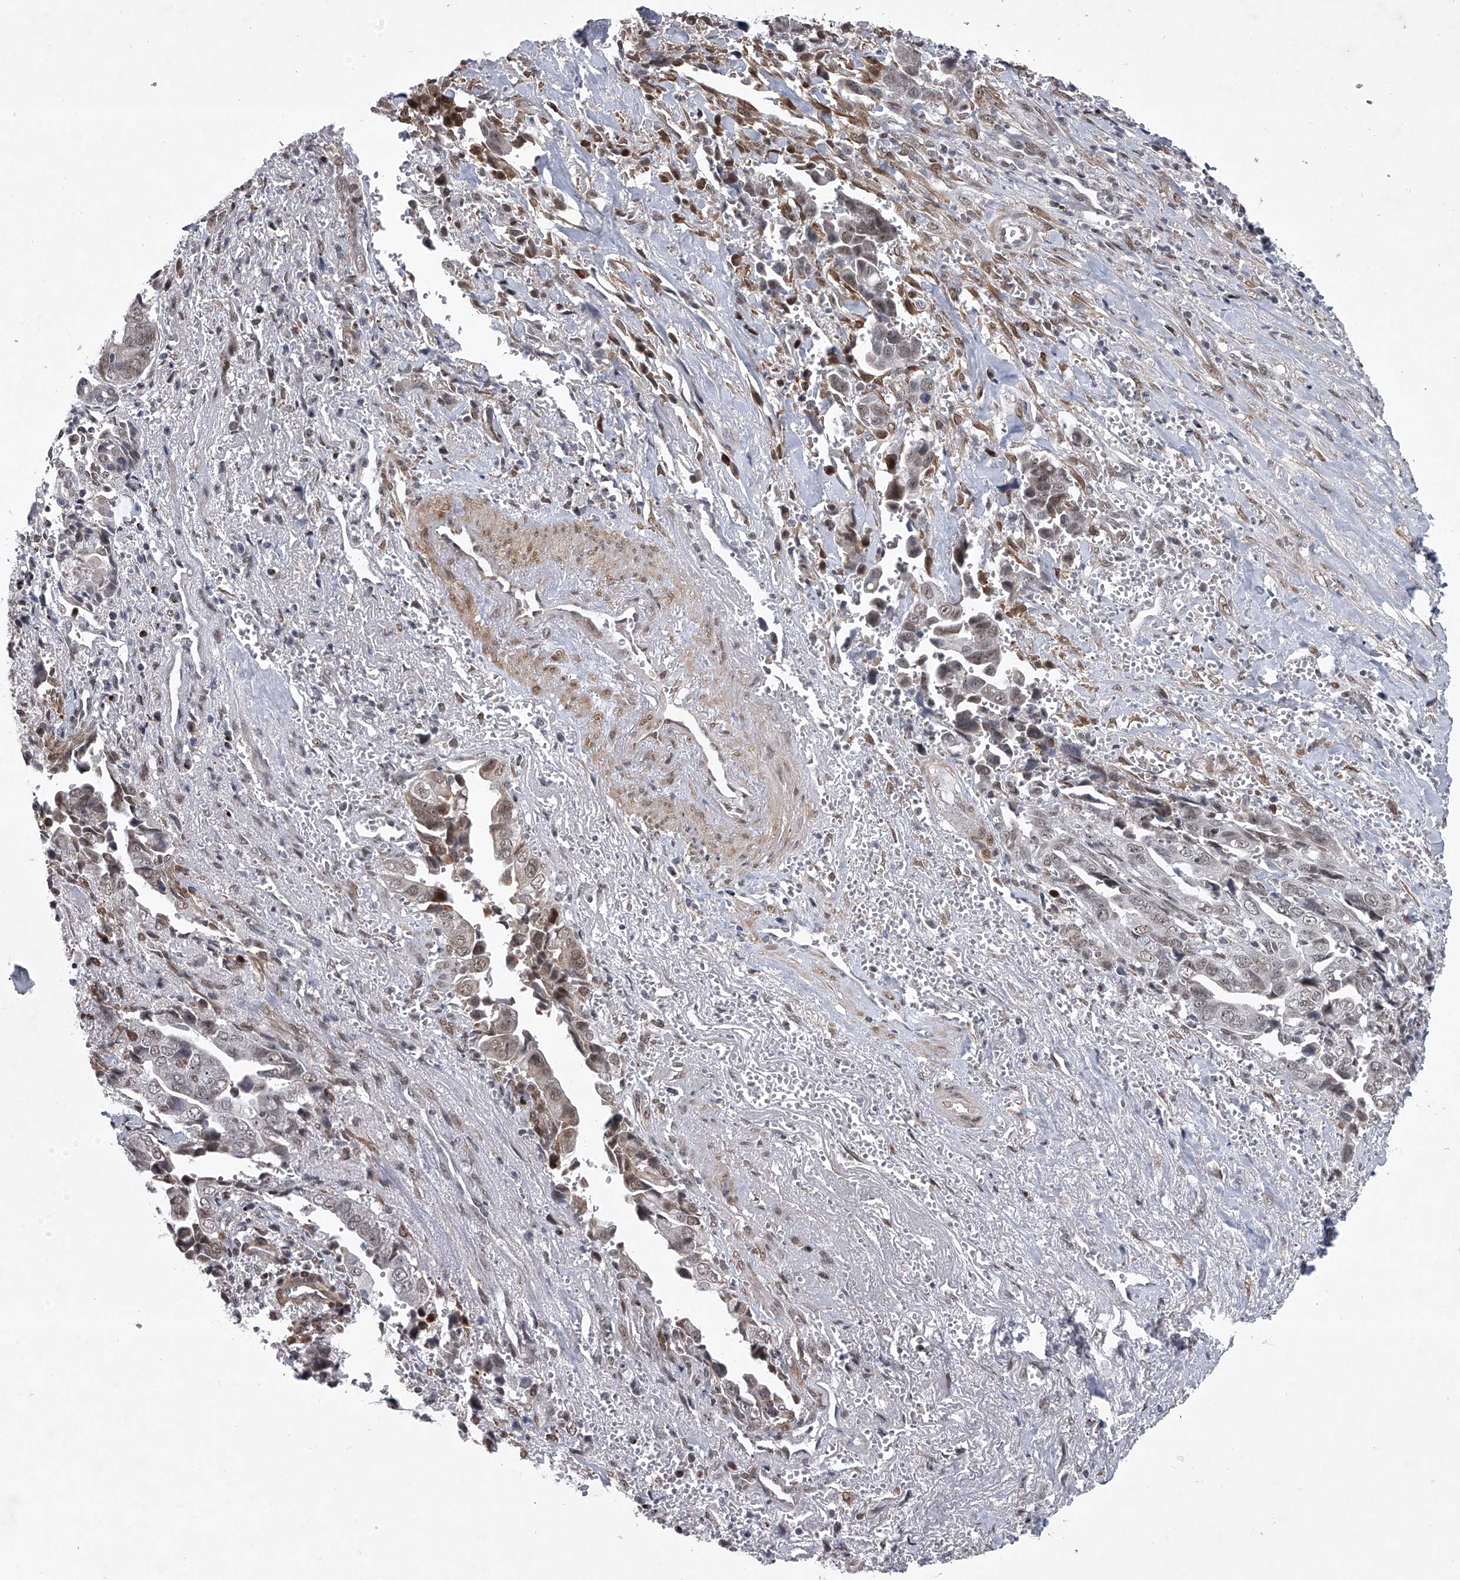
{"staining": {"intensity": "moderate", "quantity": "25%-75%", "location": "cytoplasmic/membranous,nuclear"}, "tissue": "liver cancer", "cell_type": "Tumor cells", "image_type": "cancer", "snomed": [{"axis": "morphology", "description": "Cholangiocarcinoma"}, {"axis": "topography", "description": "Liver"}], "caption": "DAB (3,3'-diaminobenzidine) immunohistochemical staining of cholangiocarcinoma (liver) displays moderate cytoplasmic/membranous and nuclear protein expression in about 25%-75% of tumor cells. (DAB IHC, brown staining for protein, blue staining for nuclei).", "gene": "MLLT1", "patient": {"sex": "female", "age": 79}}